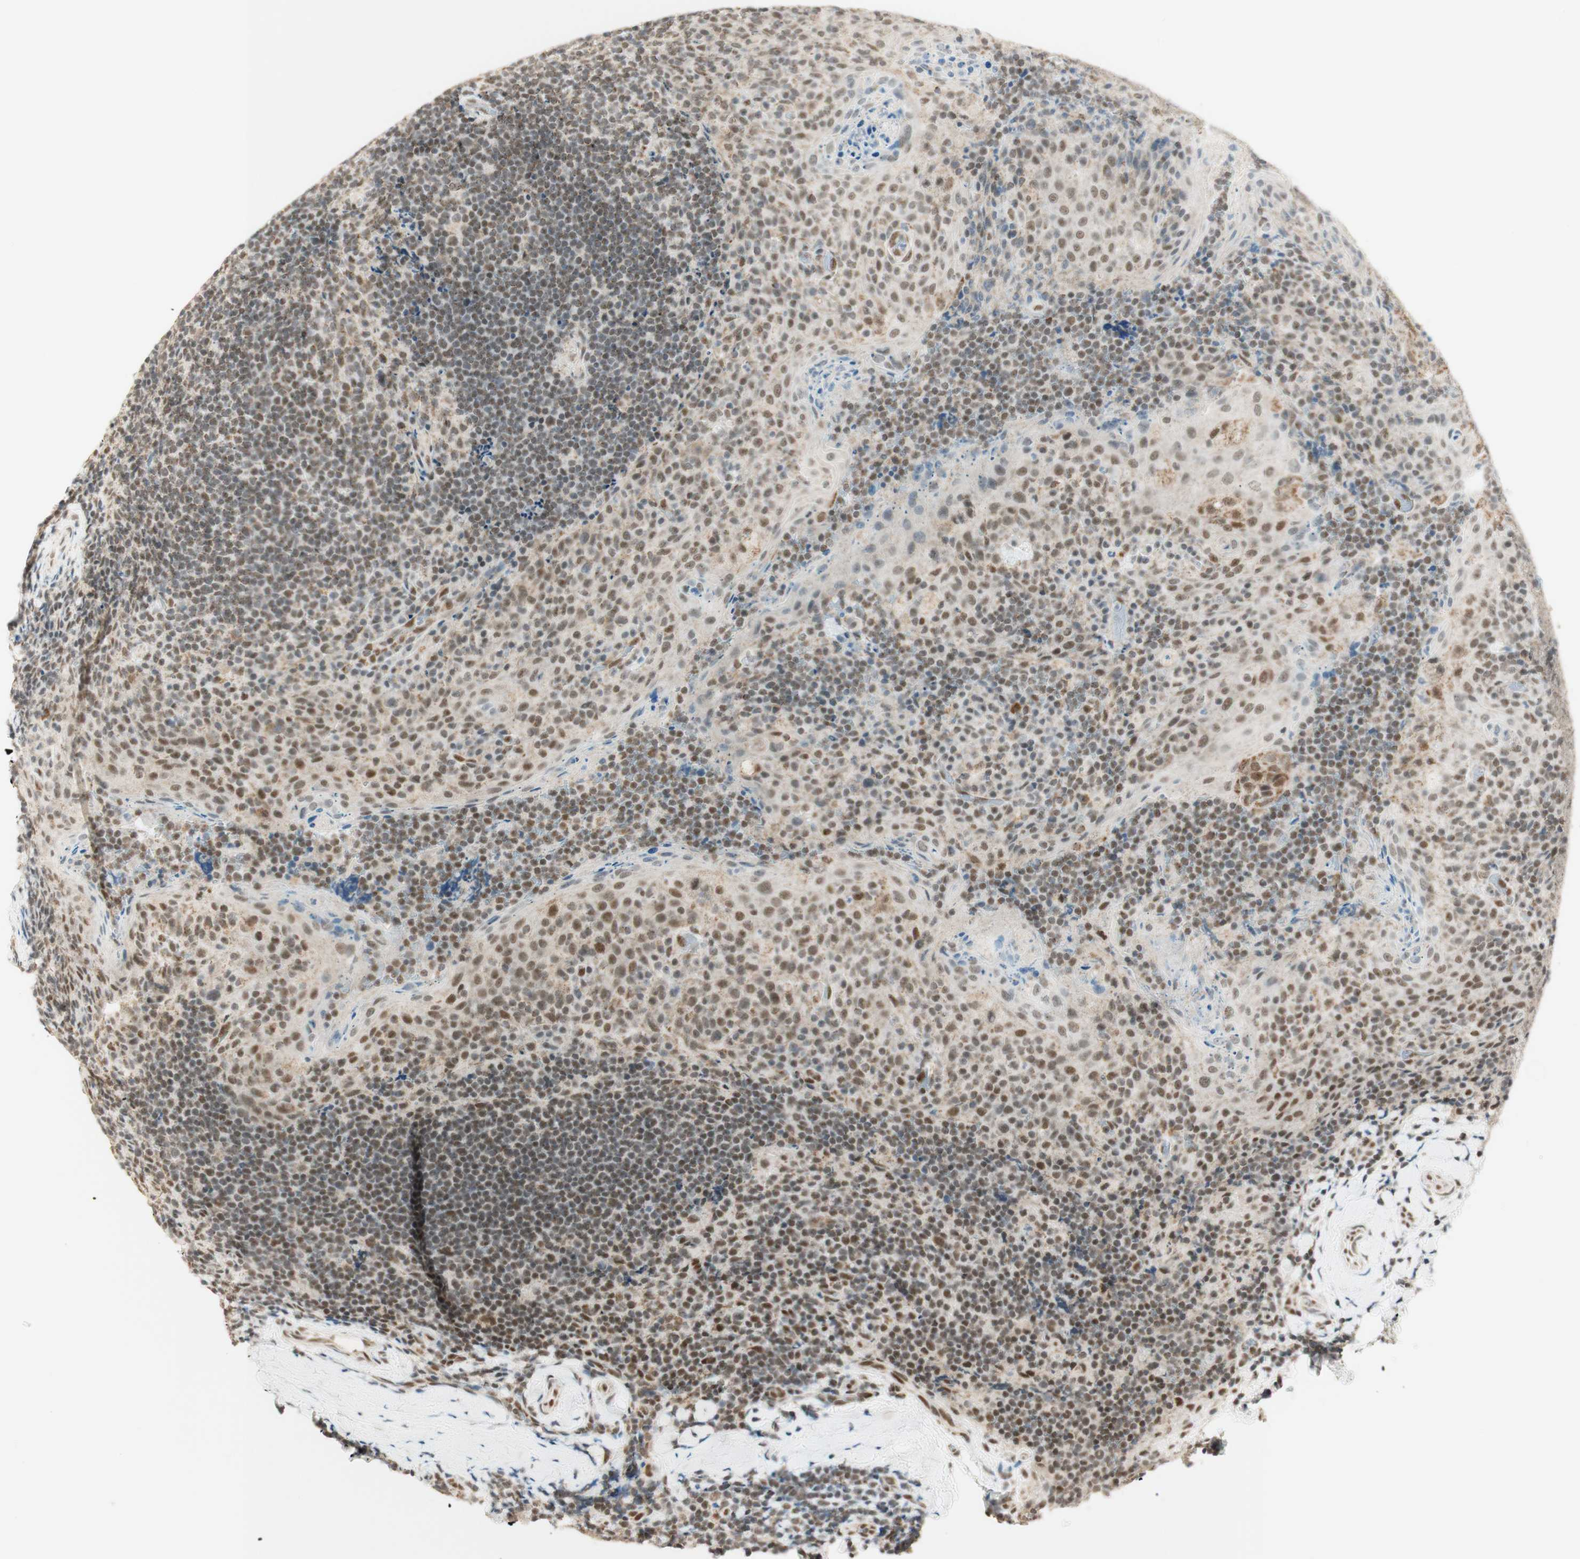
{"staining": {"intensity": "moderate", "quantity": "<25%", "location": "nuclear"}, "tissue": "tonsil", "cell_type": "Germinal center cells", "image_type": "normal", "snomed": [{"axis": "morphology", "description": "Normal tissue, NOS"}, {"axis": "topography", "description": "Tonsil"}], "caption": "Protein expression analysis of benign tonsil demonstrates moderate nuclear expression in about <25% of germinal center cells.", "gene": "ZNF782", "patient": {"sex": "male", "age": 17}}